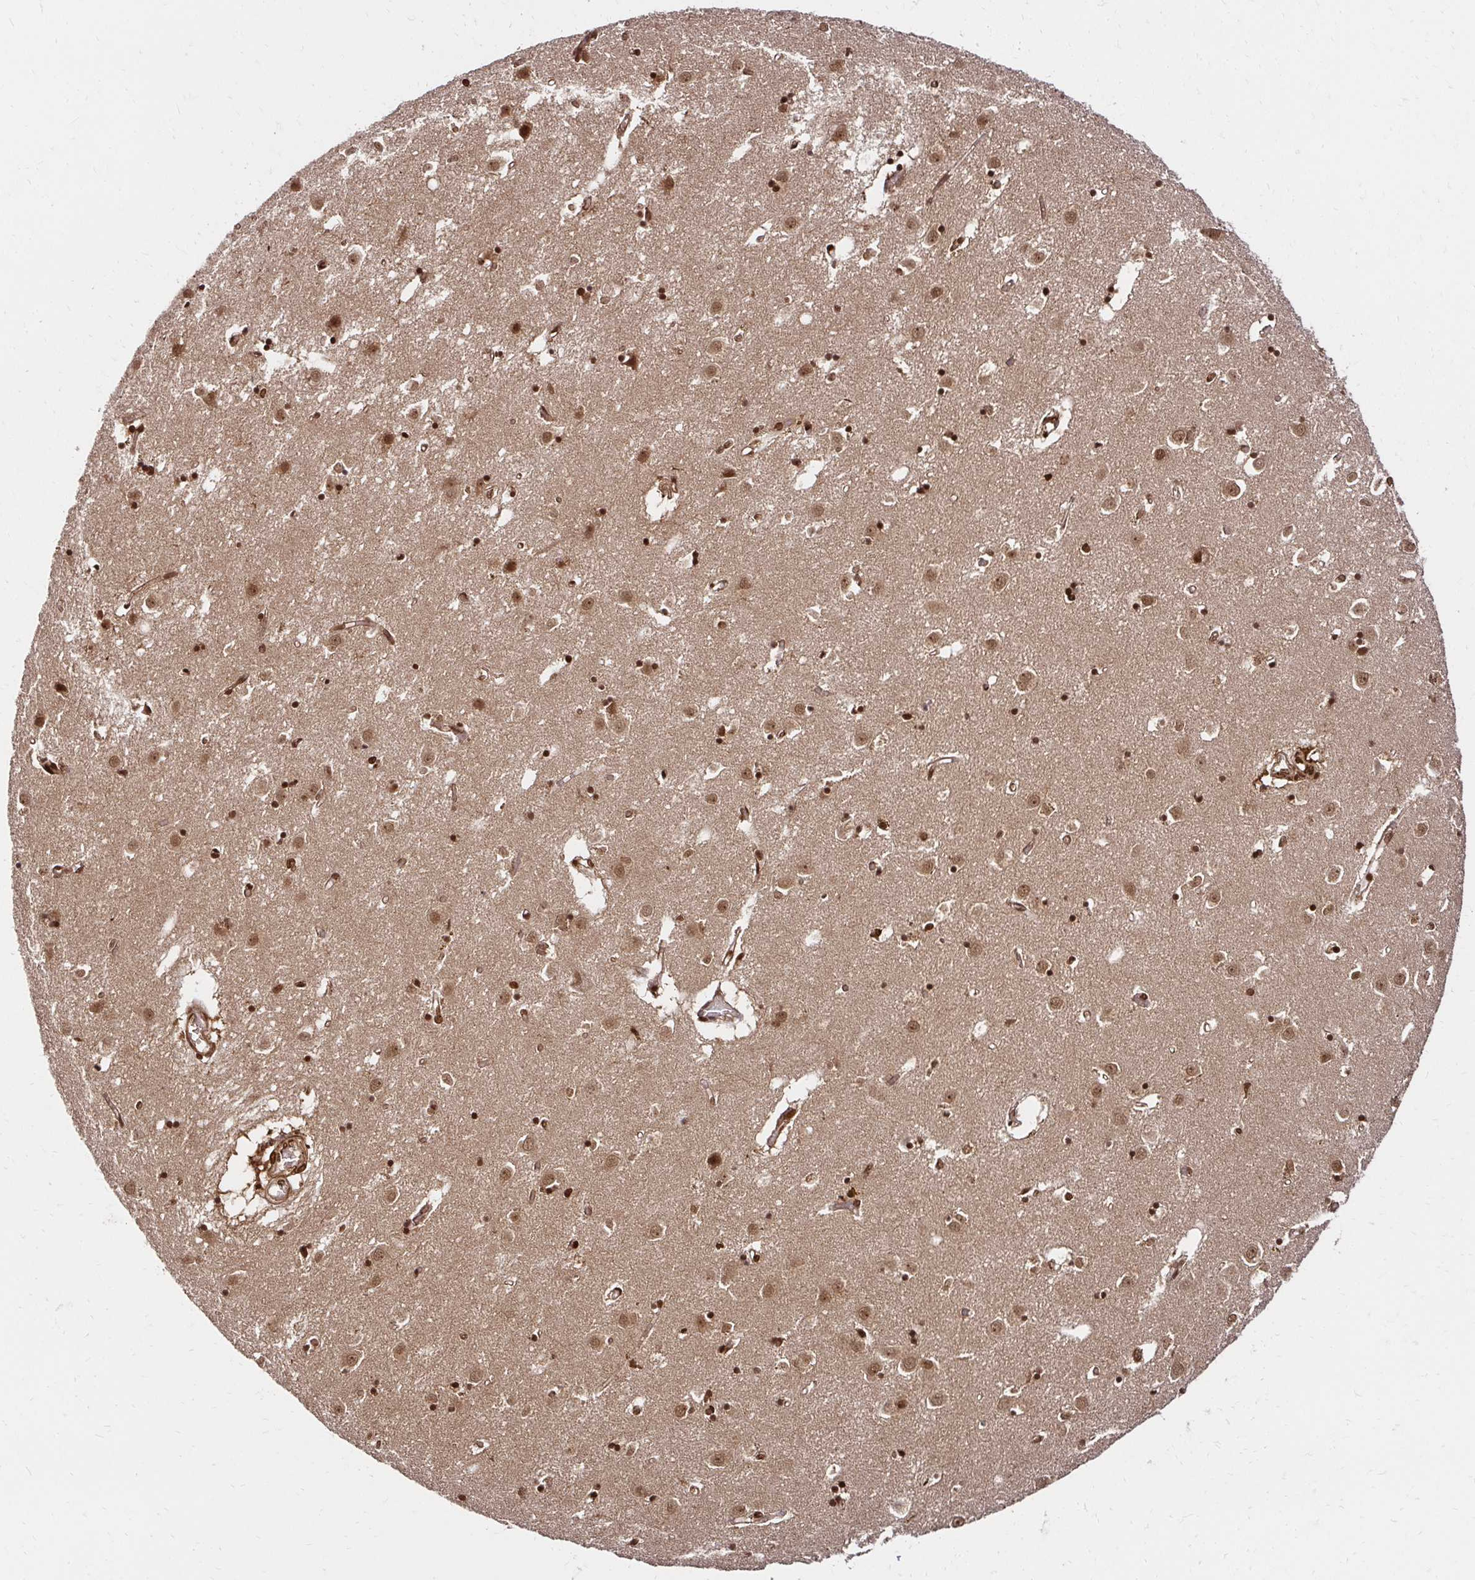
{"staining": {"intensity": "strong", "quantity": ">75%", "location": "nuclear"}, "tissue": "caudate", "cell_type": "Glial cells", "image_type": "normal", "snomed": [{"axis": "morphology", "description": "Normal tissue, NOS"}, {"axis": "topography", "description": "Lateral ventricle wall"}], "caption": "Immunohistochemical staining of benign caudate displays high levels of strong nuclear staining in approximately >75% of glial cells.", "gene": "GLYR1", "patient": {"sex": "male", "age": 70}}